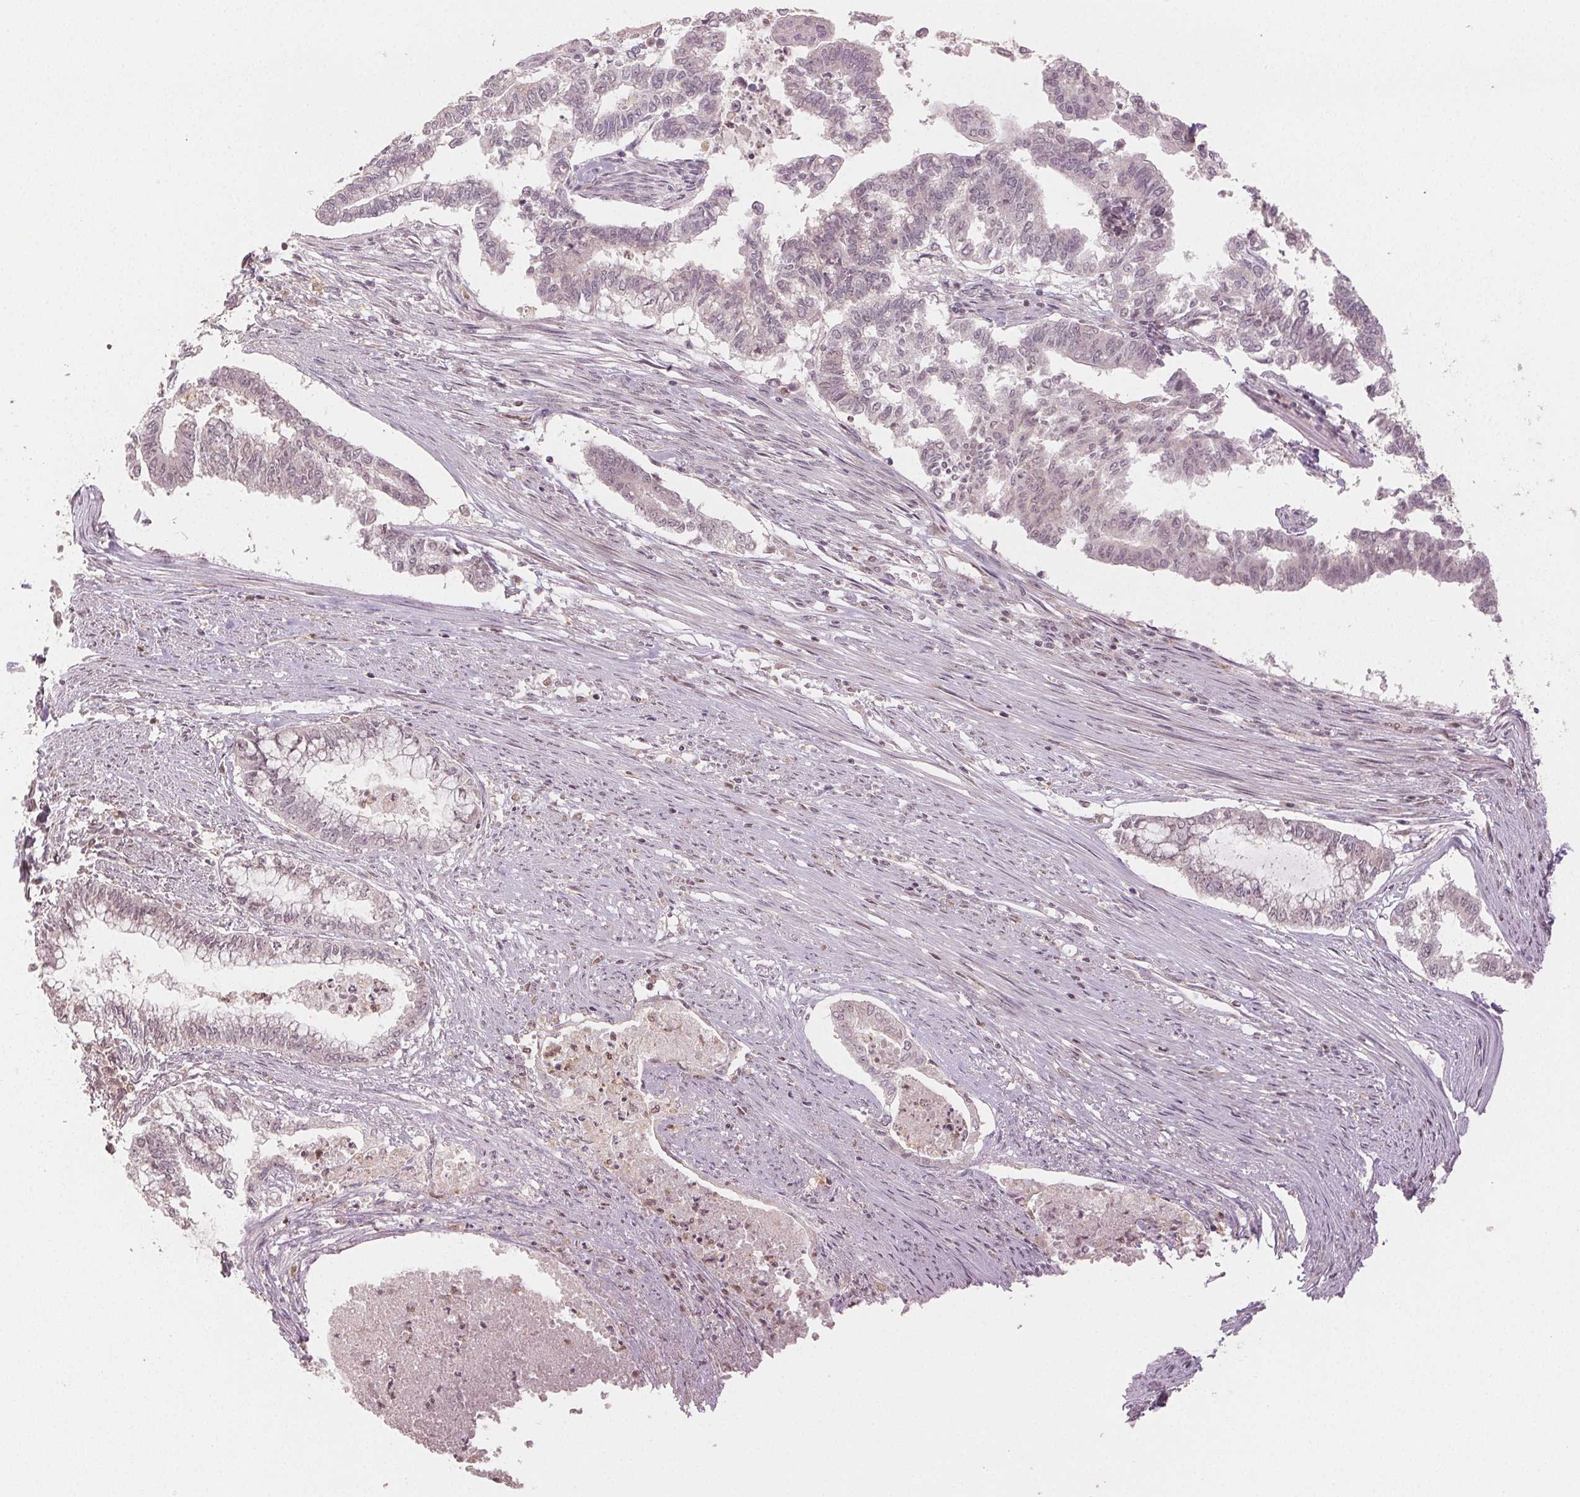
{"staining": {"intensity": "weak", "quantity": "<25%", "location": "nuclear"}, "tissue": "endometrial cancer", "cell_type": "Tumor cells", "image_type": "cancer", "snomed": [{"axis": "morphology", "description": "Adenocarcinoma, NOS"}, {"axis": "topography", "description": "Endometrium"}], "caption": "This histopathology image is of endometrial adenocarcinoma stained with IHC to label a protein in brown with the nuclei are counter-stained blue. There is no positivity in tumor cells.", "gene": "MAPK14", "patient": {"sex": "female", "age": 79}}